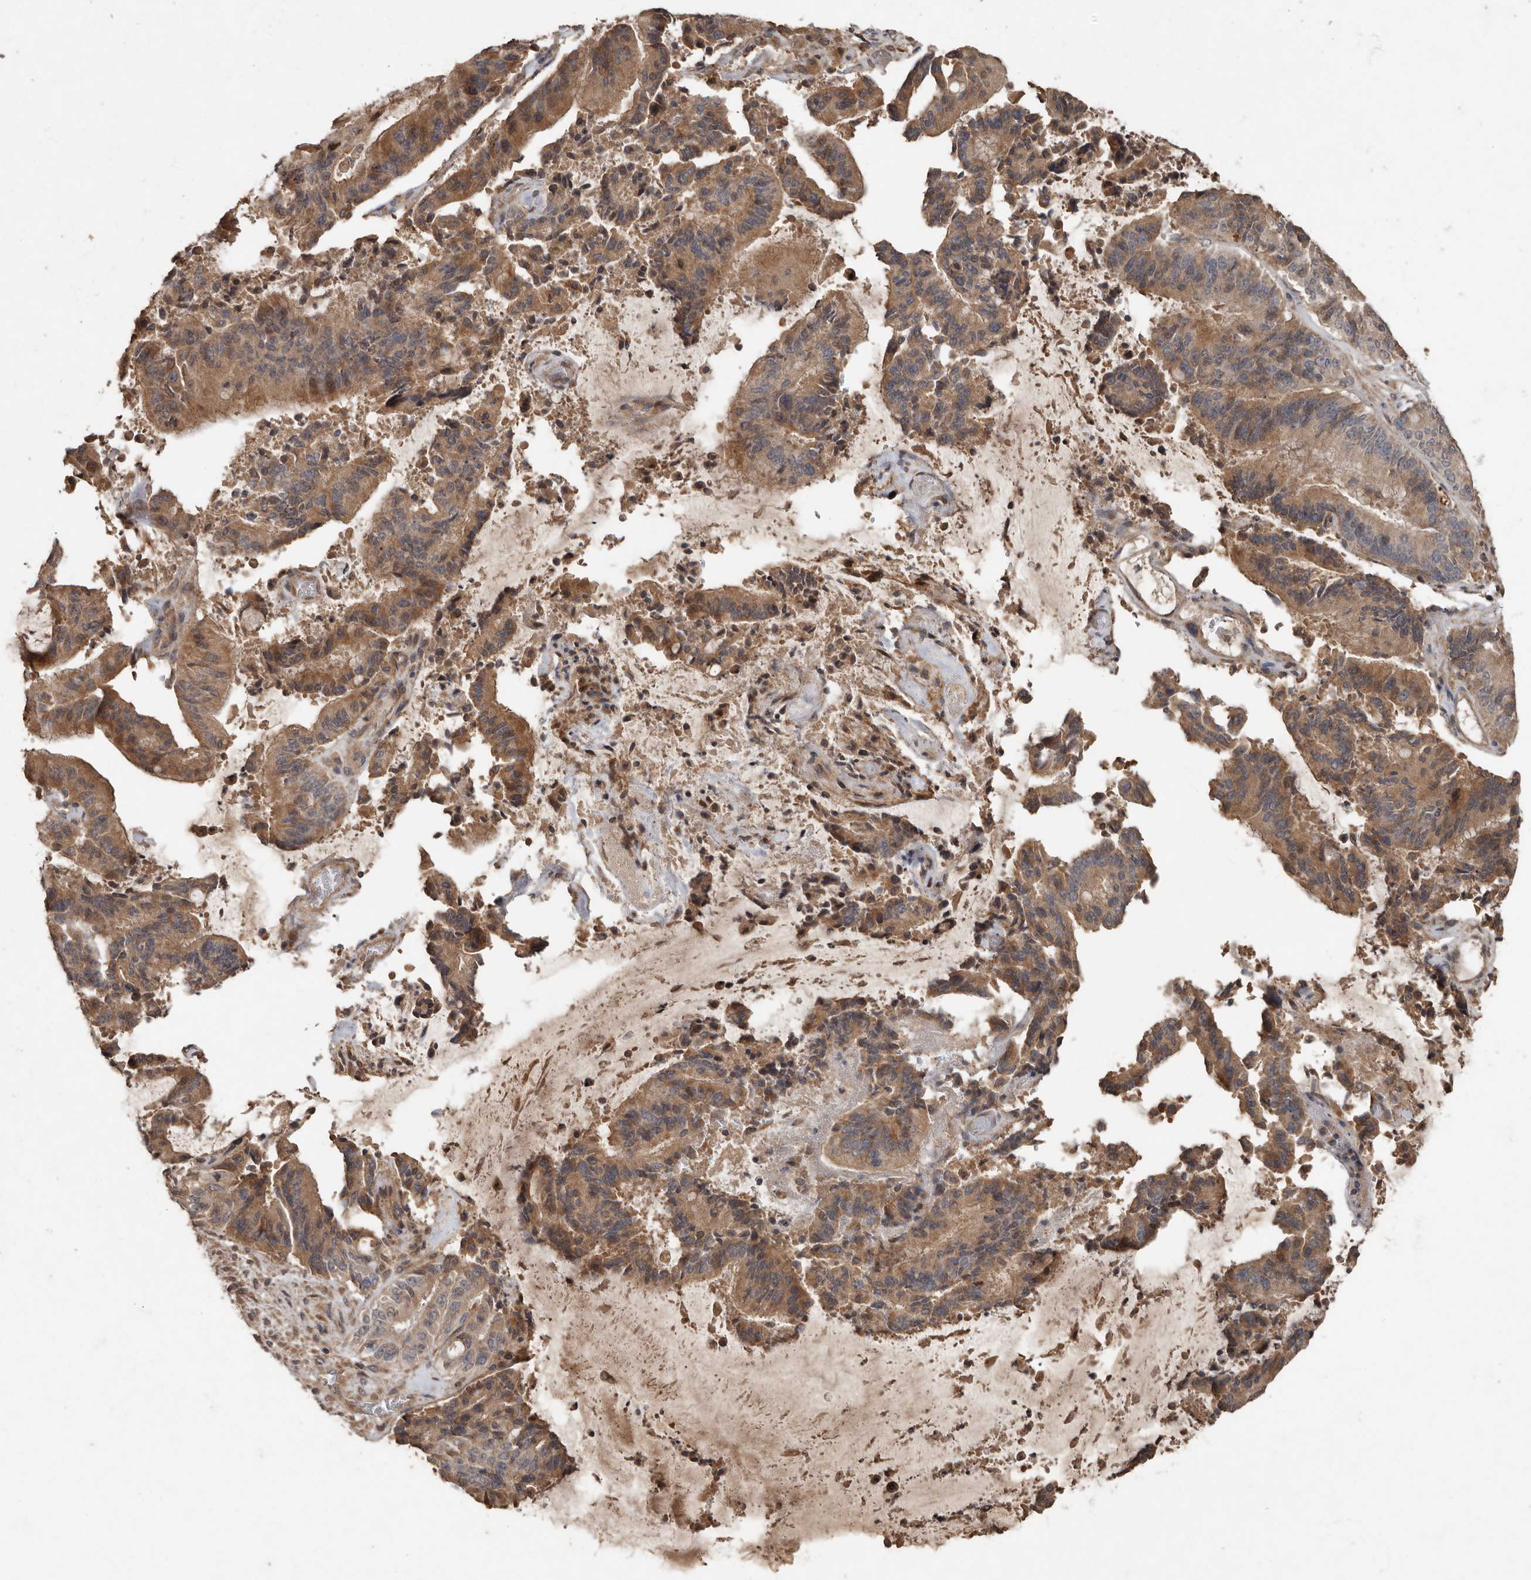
{"staining": {"intensity": "moderate", "quantity": ">75%", "location": "cytoplasmic/membranous"}, "tissue": "liver cancer", "cell_type": "Tumor cells", "image_type": "cancer", "snomed": [{"axis": "morphology", "description": "Normal tissue, NOS"}, {"axis": "morphology", "description": "Cholangiocarcinoma"}, {"axis": "topography", "description": "Liver"}, {"axis": "topography", "description": "Peripheral nerve tissue"}], "caption": "Human liver cancer (cholangiocarcinoma) stained for a protein (brown) displays moderate cytoplasmic/membranous positive positivity in about >75% of tumor cells.", "gene": "KIF26B", "patient": {"sex": "female", "age": 73}}